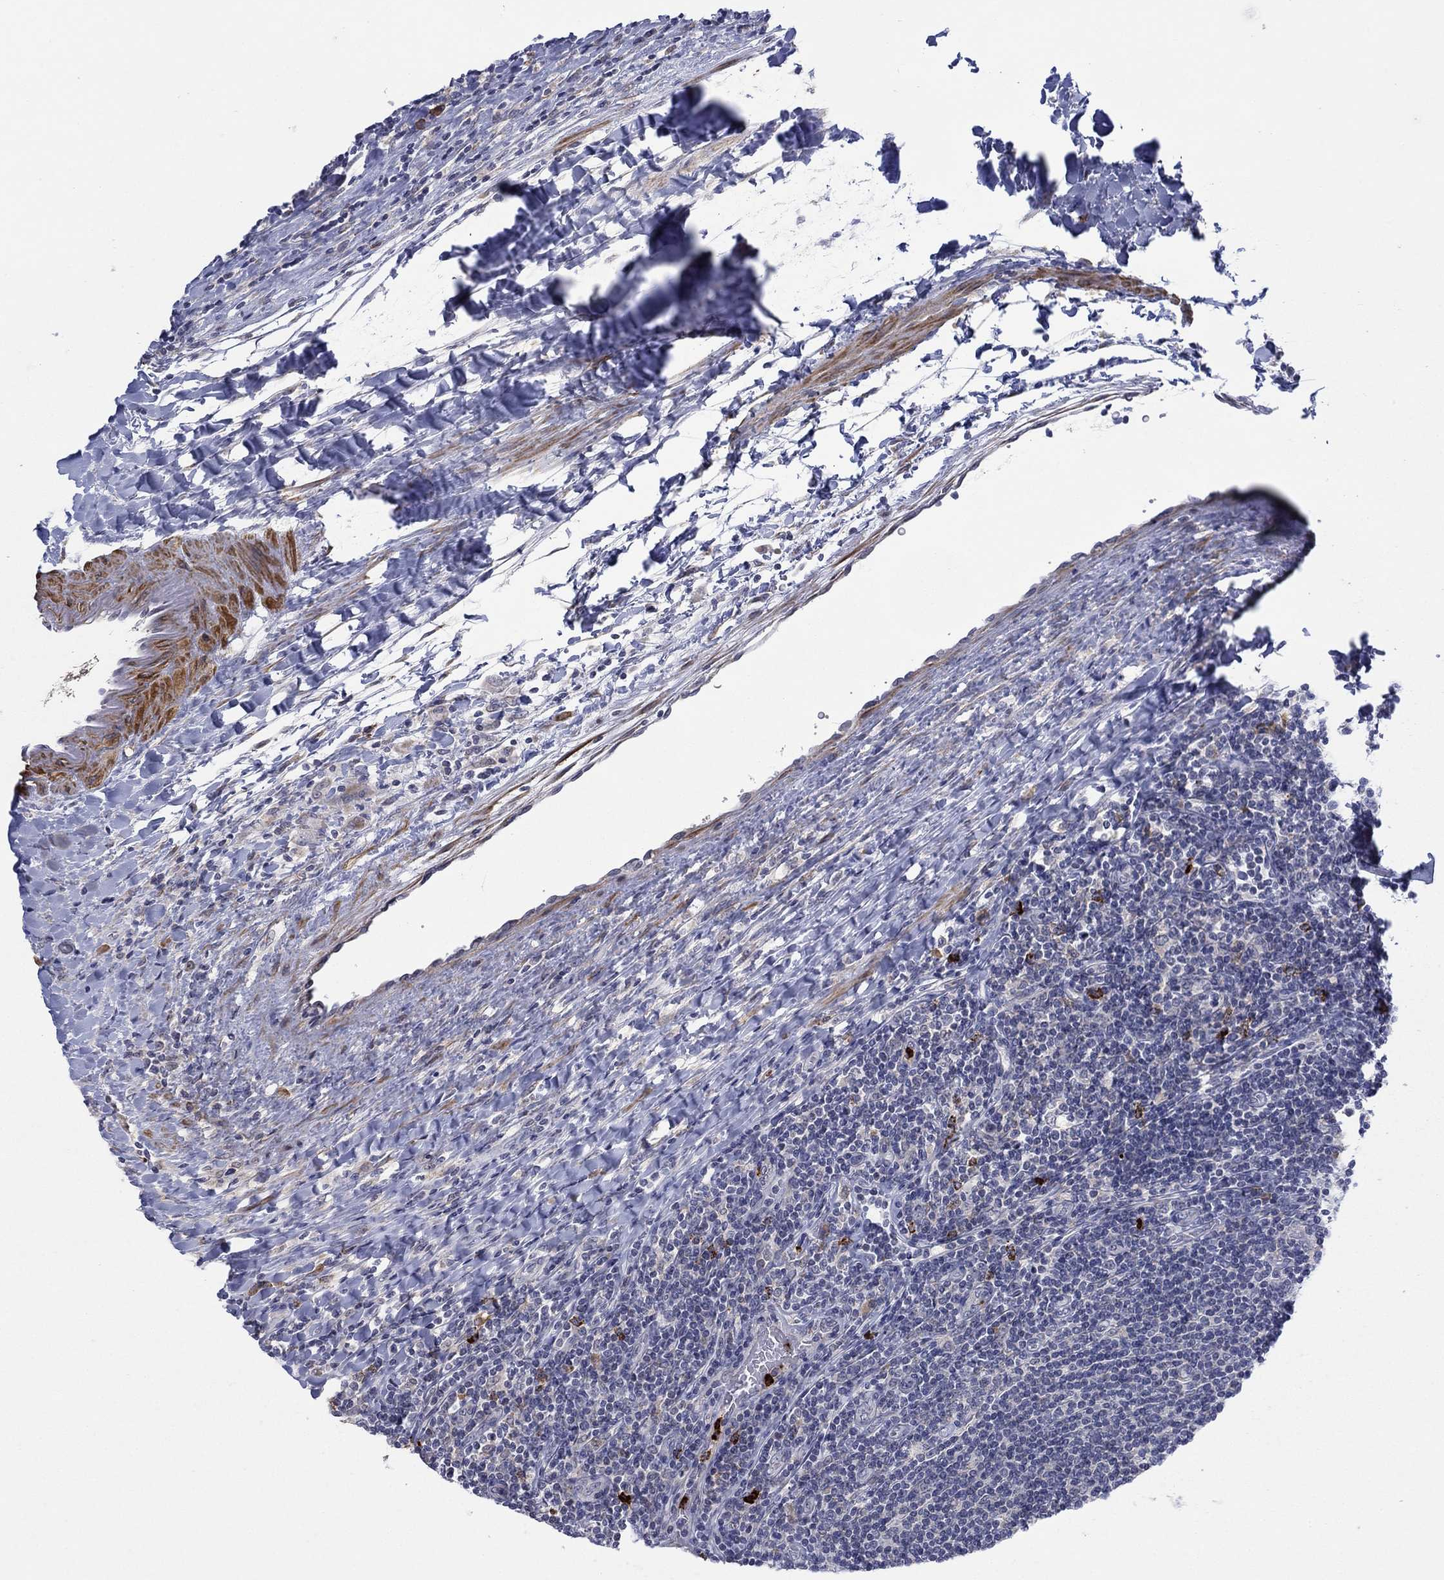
{"staining": {"intensity": "negative", "quantity": "none", "location": "none"}, "tissue": "lymphoma", "cell_type": "Tumor cells", "image_type": "cancer", "snomed": [{"axis": "morphology", "description": "Hodgkin's disease, NOS"}, {"axis": "topography", "description": "Lymph node"}], "caption": "The immunohistochemistry (IHC) image has no significant staining in tumor cells of lymphoma tissue. (DAB (3,3'-diaminobenzidine) immunohistochemistry (IHC) with hematoxylin counter stain).", "gene": "MTRFR", "patient": {"sex": "male", "age": 40}}